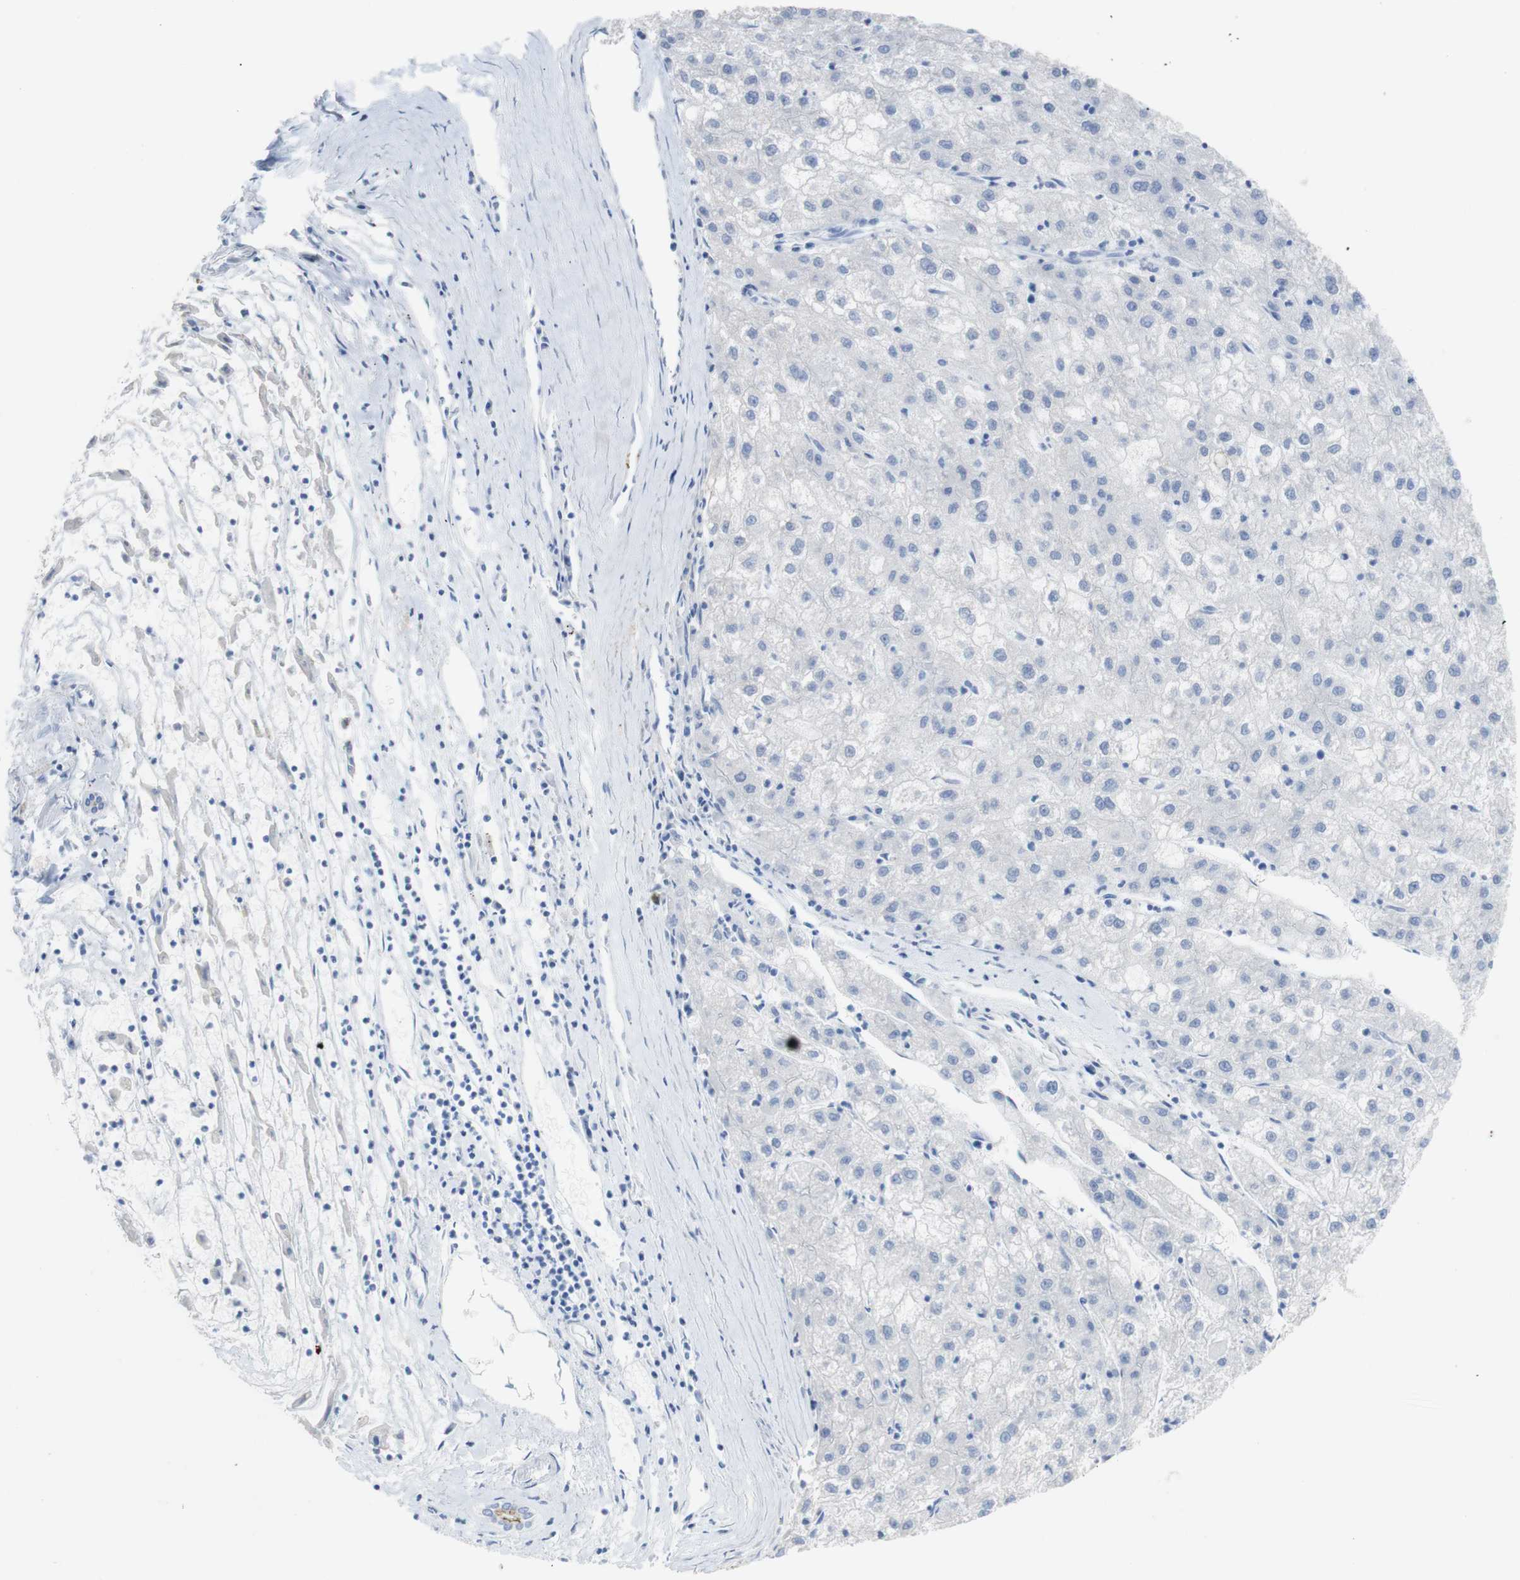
{"staining": {"intensity": "negative", "quantity": "none", "location": "none"}, "tissue": "liver cancer", "cell_type": "Tumor cells", "image_type": "cancer", "snomed": [{"axis": "morphology", "description": "Carcinoma, Hepatocellular, NOS"}, {"axis": "topography", "description": "Liver"}], "caption": "DAB immunohistochemical staining of liver cancer exhibits no significant expression in tumor cells.", "gene": "DSC2", "patient": {"sex": "male", "age": 72}}